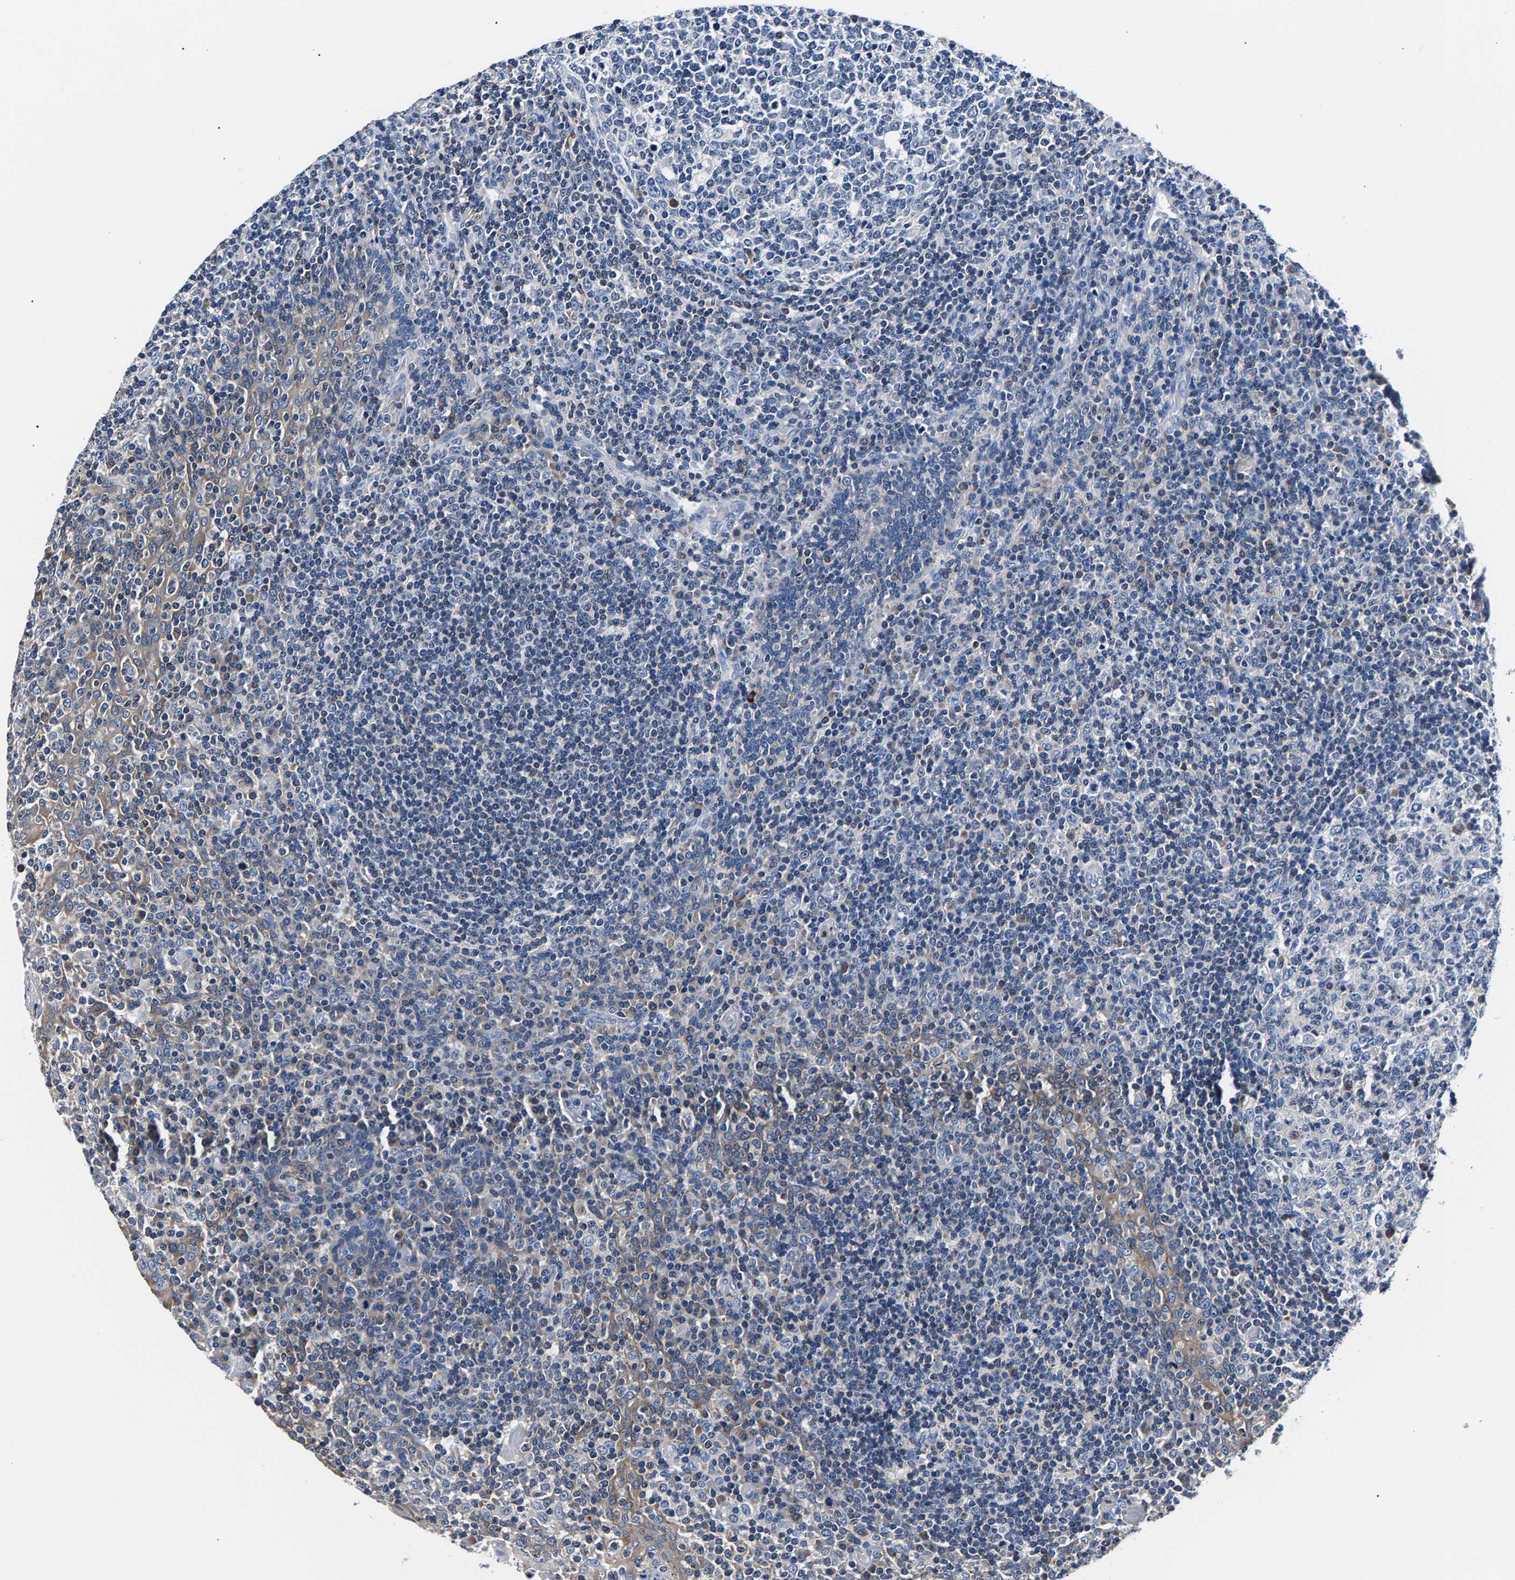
{"staining": {"intensity": "moderate", "quantity": "<25%", "location": "cytoplasmic/membranous"}, "tissue": "tonsil", "cell_type": "Germinal center cells", "image_type": "normal", "snomed": [{"axis": "morphology", "description": "Normal tissue, NOS"}, {"axis": "topography", "description": "Tonsil"}], "caption": "DAB immunohistochemical staining of normal tonsil demonstrates moderate cytoplasmic/membranous protein staining in approximately <25% of germinal center cells. Nuclei are stained in blue.", "gene": "PHF24", "patient": {"sex": "female", "age": 19}}